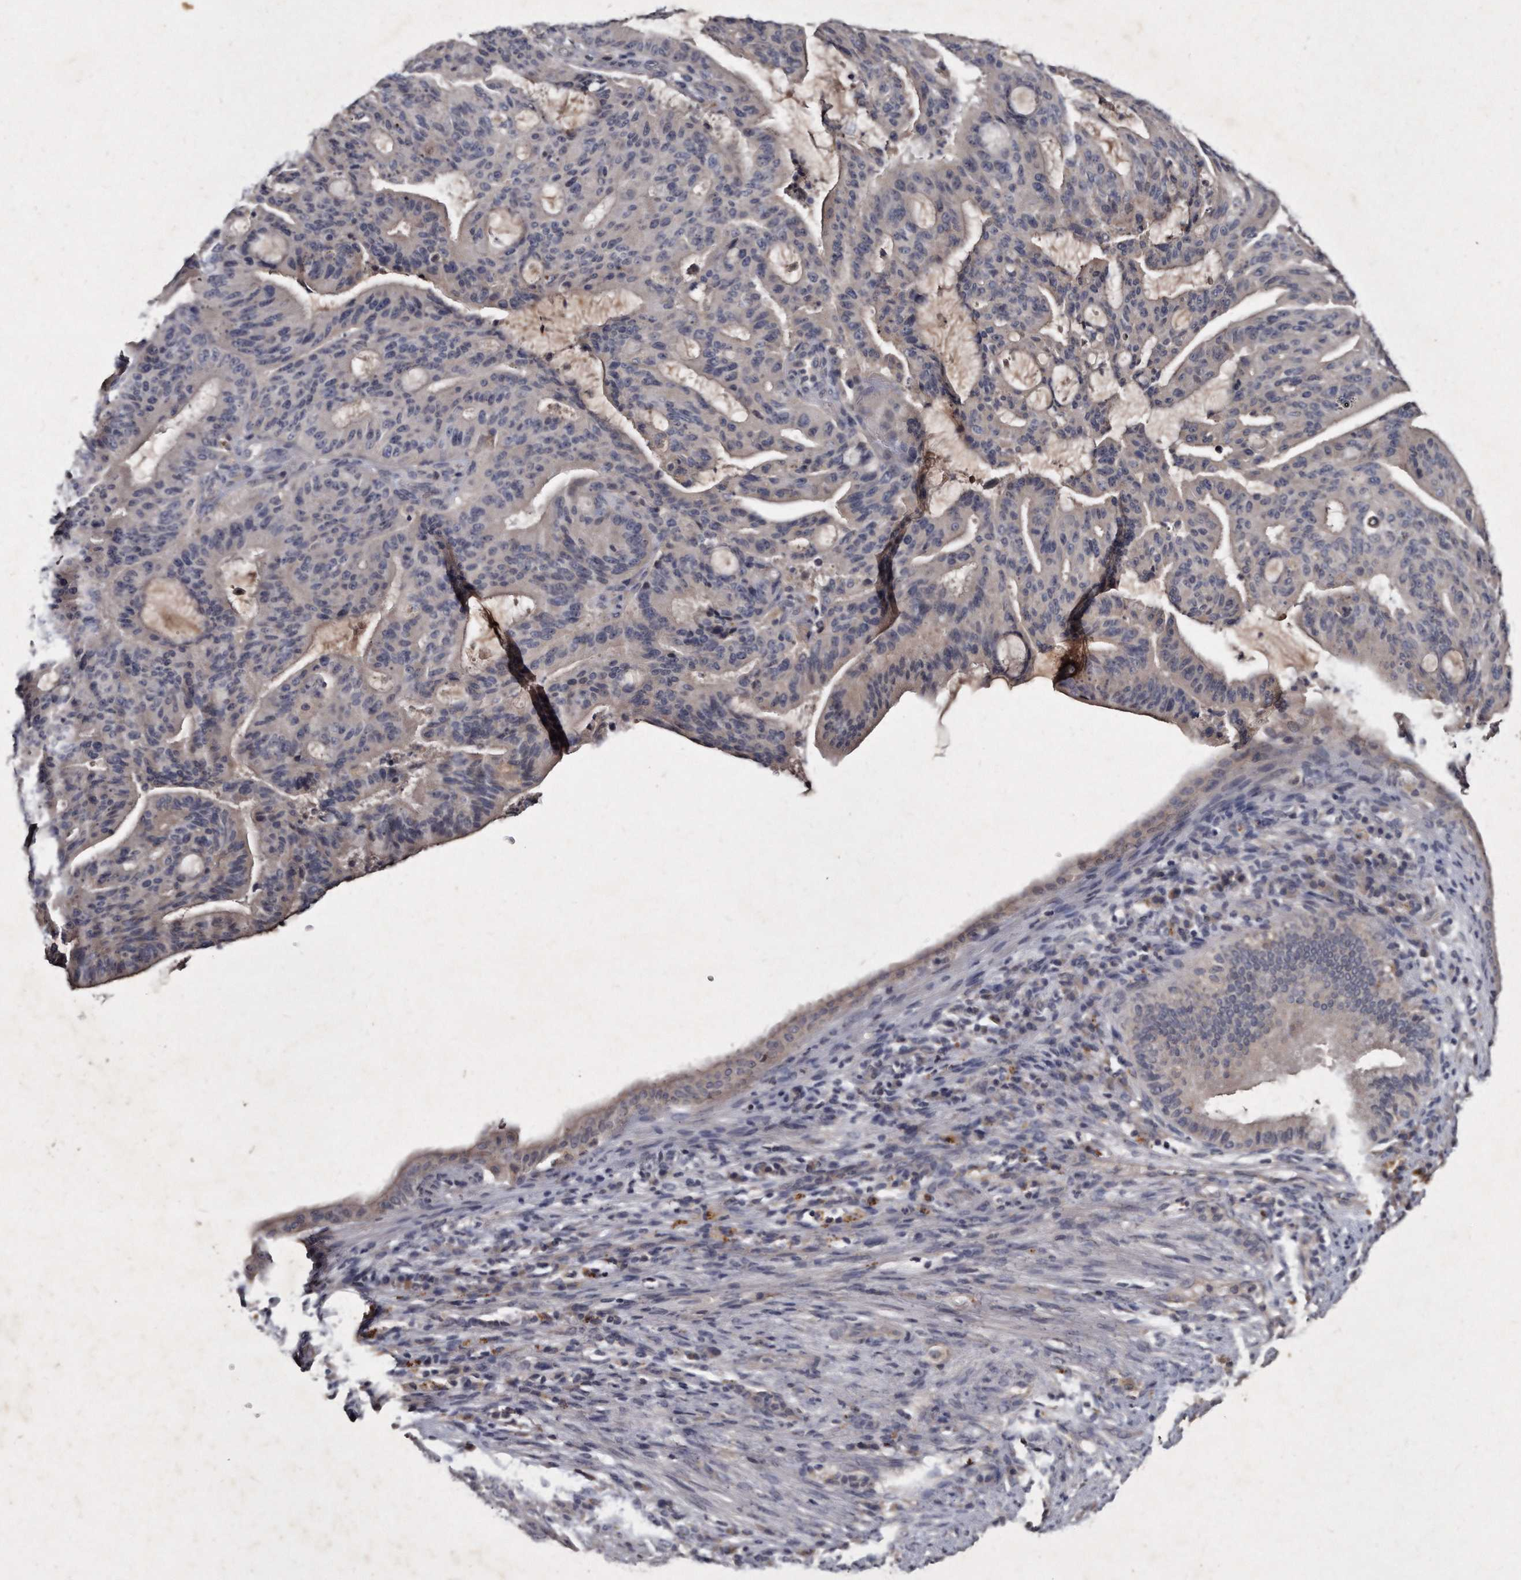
{"staining": {"intensity": "weak", "quantity": "<25%", "location": "cytoplasmic/membranous"}, "tissue": "liver cancer", "cell_type": "Tumor cells", "image_type": "cancer", "snomed": [{"axis": "morphology", "description": "Normal tissue, NOS"}, {"axis": "morphology", "description": "Cholangiocarcinoma"}, {"axis": "topography", "description": "Liver"}, {"axis": "topography", "description": "Peripheral nerve tissue"}], "caption": "Immunohistochemistry (IHC) micrograph of neoplastic tissue: human liver cholangiocarcinoma stained with DAB (3,3'-diaminobenzidine) demonstrates no significant protein expression in tumor cells.", "gene": "KLHDC3", "patient": {"sex": "female", "age": 73}}